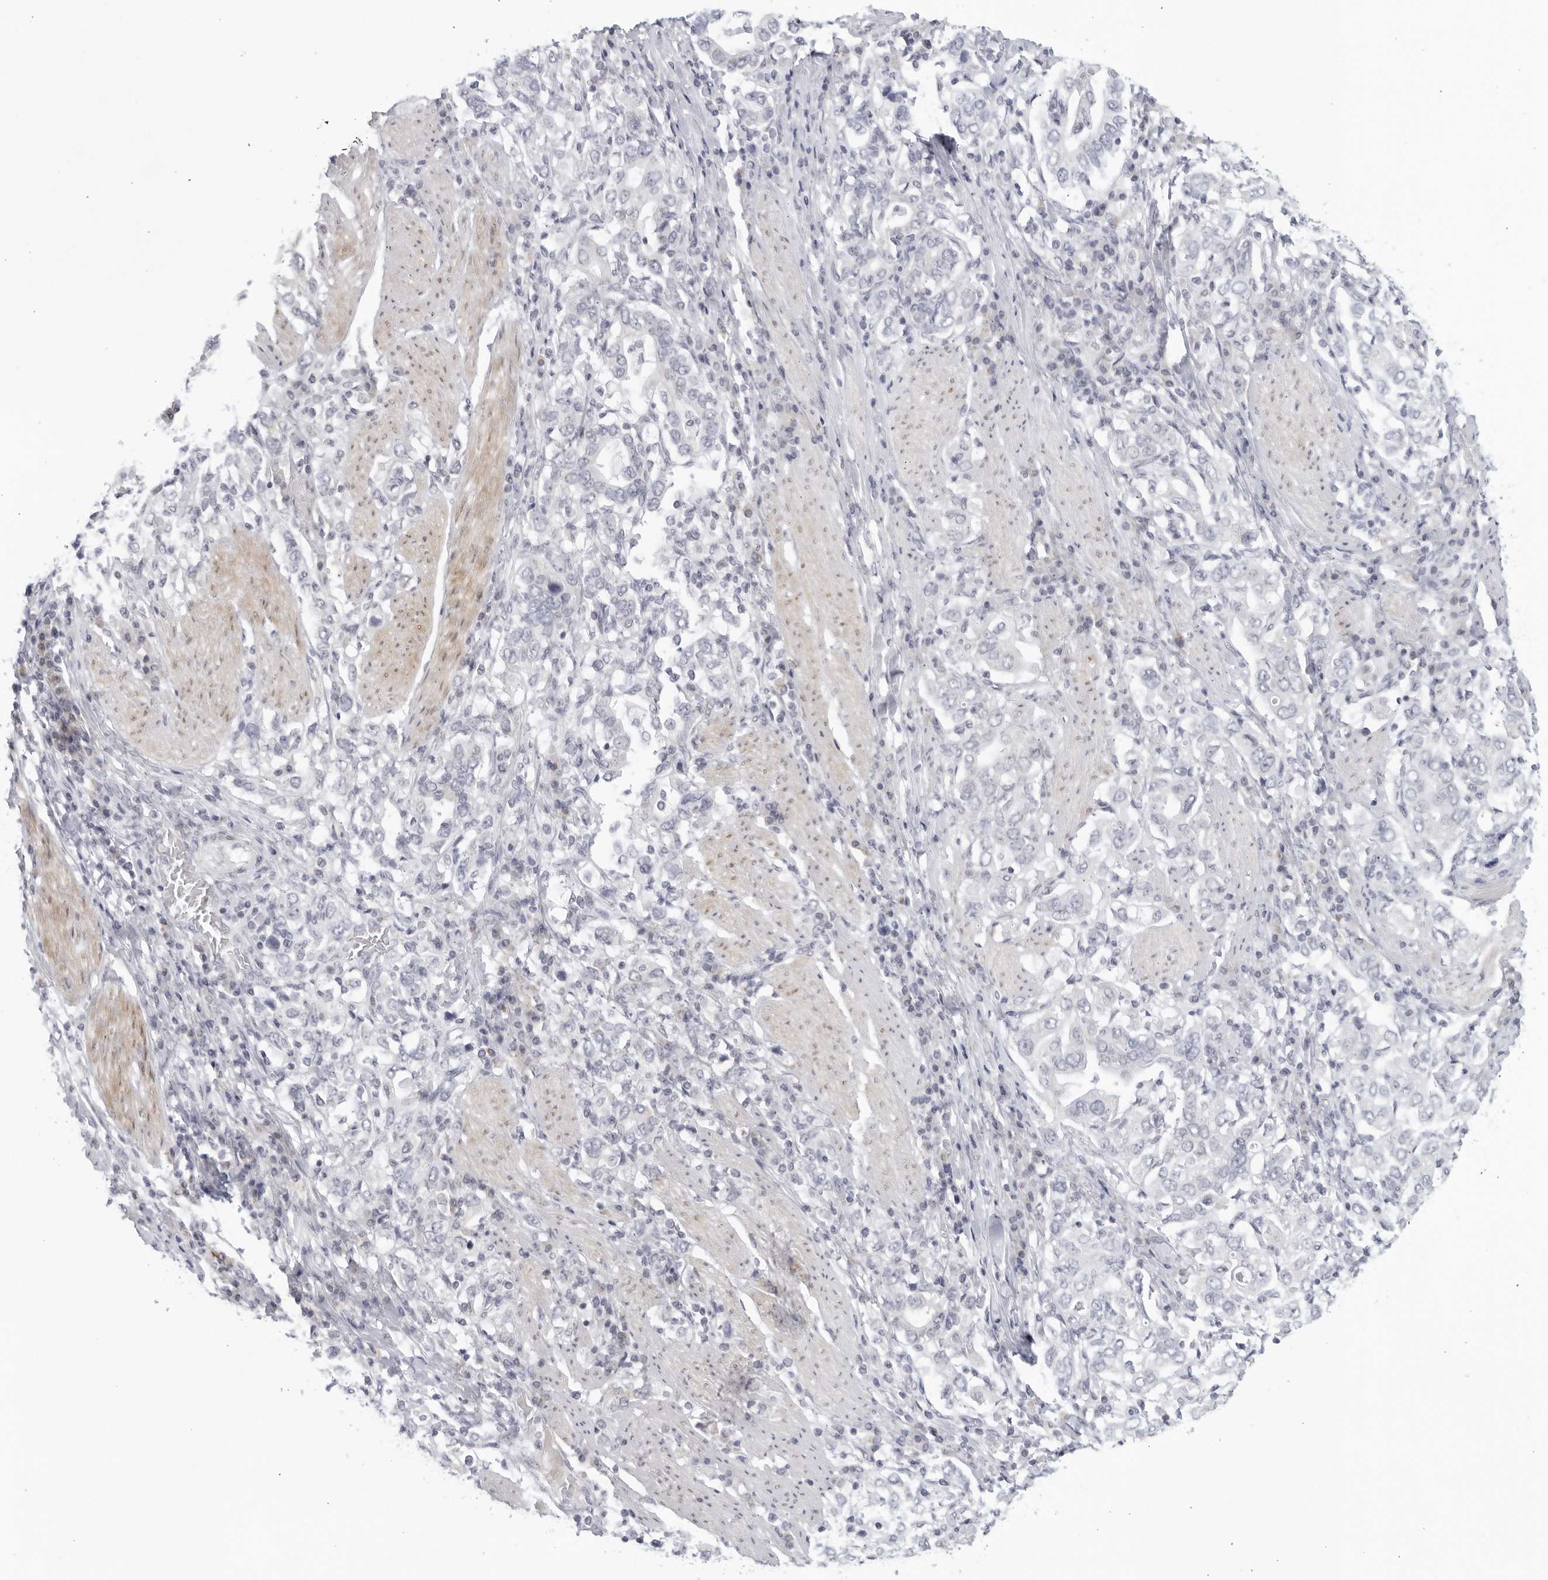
{"staining": {"intensity": "negative", "quantity": "none", "location": "none"}, "tissue": "stomach cancer", "cell_type": "Tumor cells", "image_type": "cancer", "snomed": [{"axis": "morphology", "description": "Adenocarcinoma, NOS"}, {"axis": "topography", "description": "Stomach, upper"}], "caption": "A histopathology image of stomach cancer (adenocarcinoma) stained for a protein shows no brown staining in tumor cells.", "gene": "WDTC1", "patient": {"sex": "male", "age": 62}}